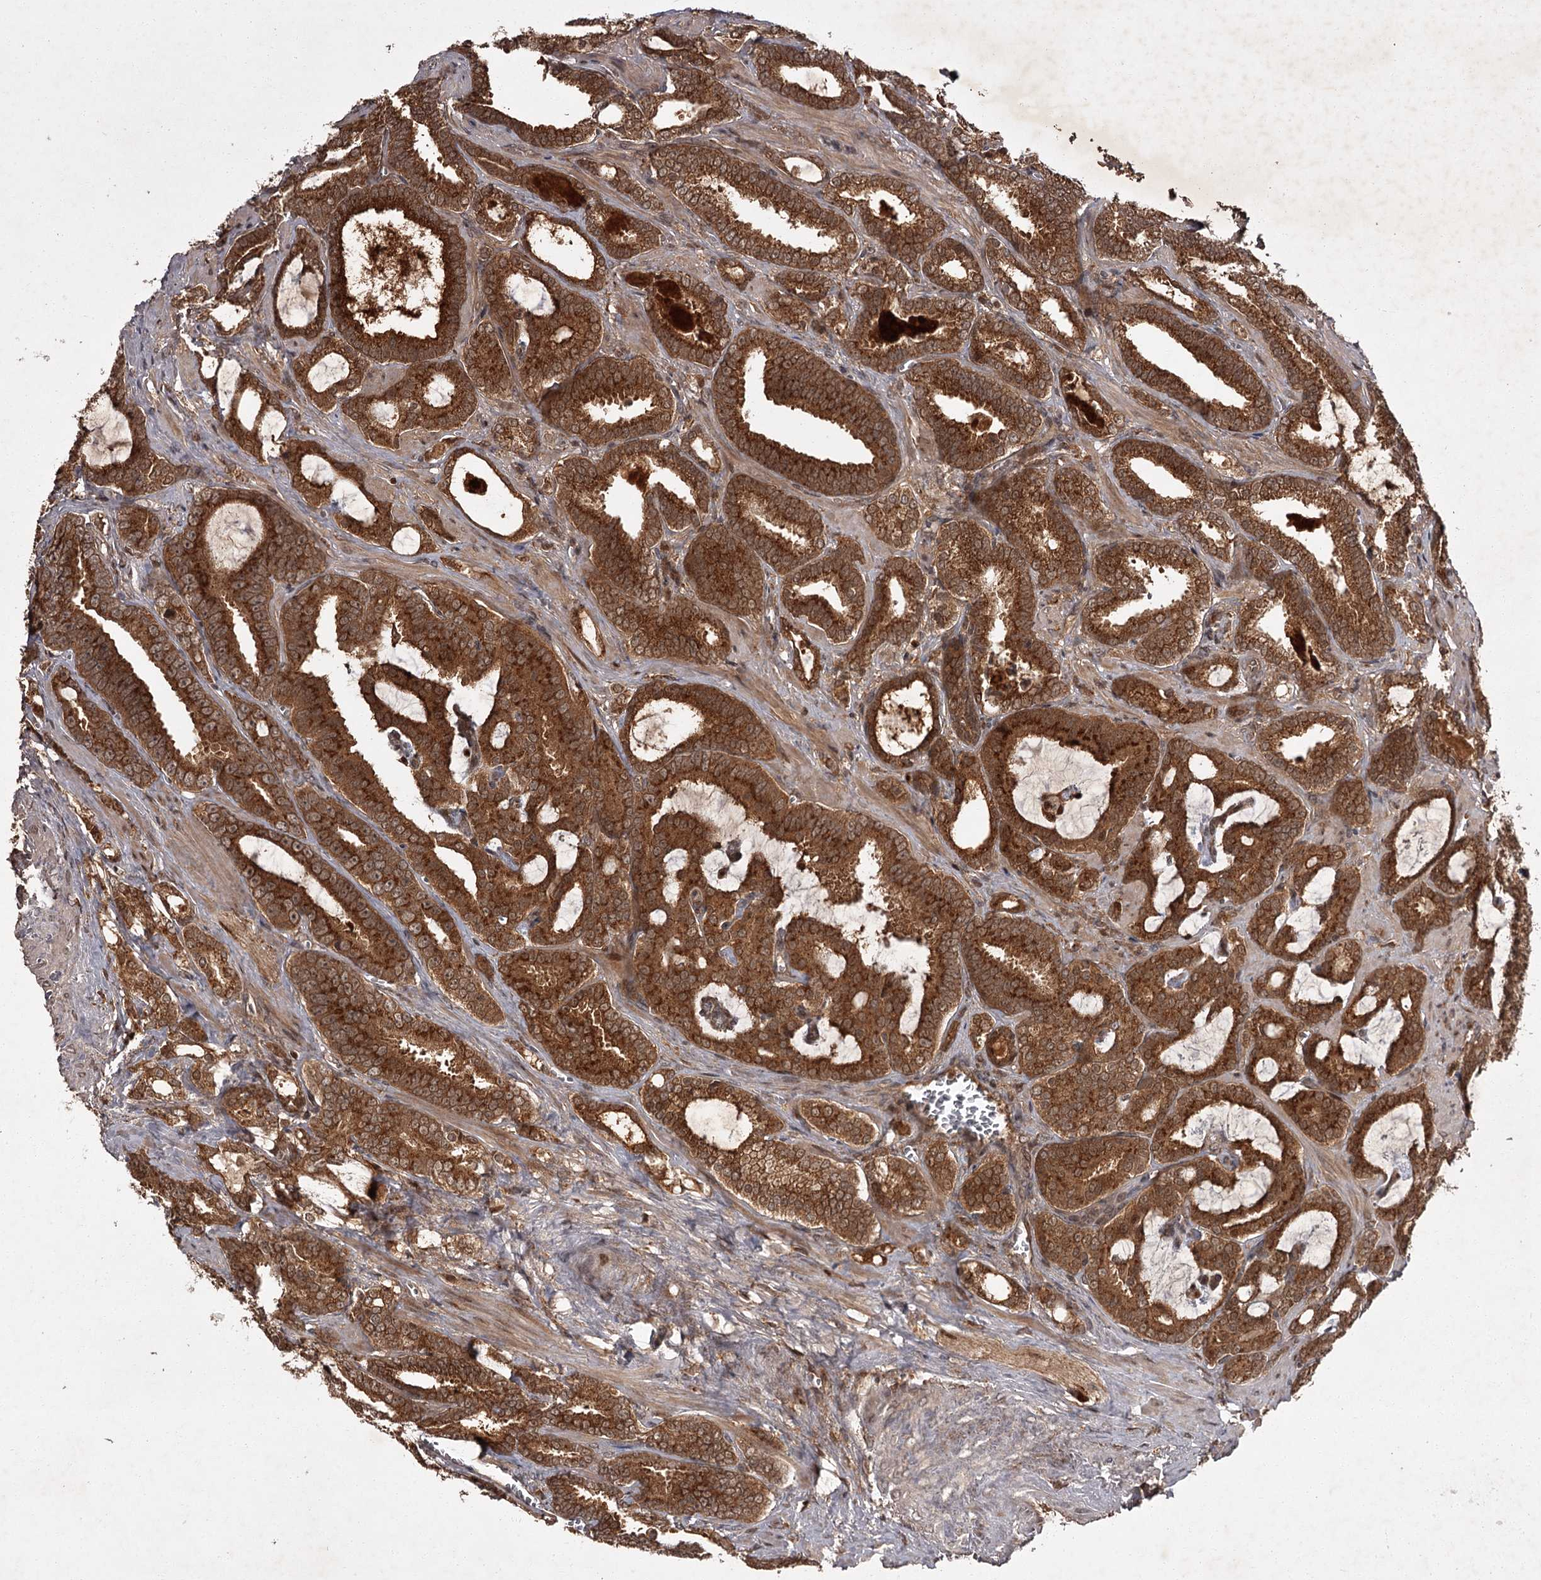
{"staining": {"intensity": "strong", "quantity": ">75%", "location": "cytoplasmic/membranous"}, "tissue": "prostate cancer", "cell_type": "Tumor cells", "image_type": "cancer", "snomed": [{"axis": "morphology", "description": "Adenocarcinoma, High grade"}, {"axis": "topography", "description": "Prostate and seminal vesicle, NOS"}], "caption": "Tumor cells exhibit high levels of strong cytoplasmic/membranous staining in about >75% of cells in prostate high-grade adenocarcinoma.", "gene": "TBC1D23", "patient": {"sex": "male", "age": 67}}